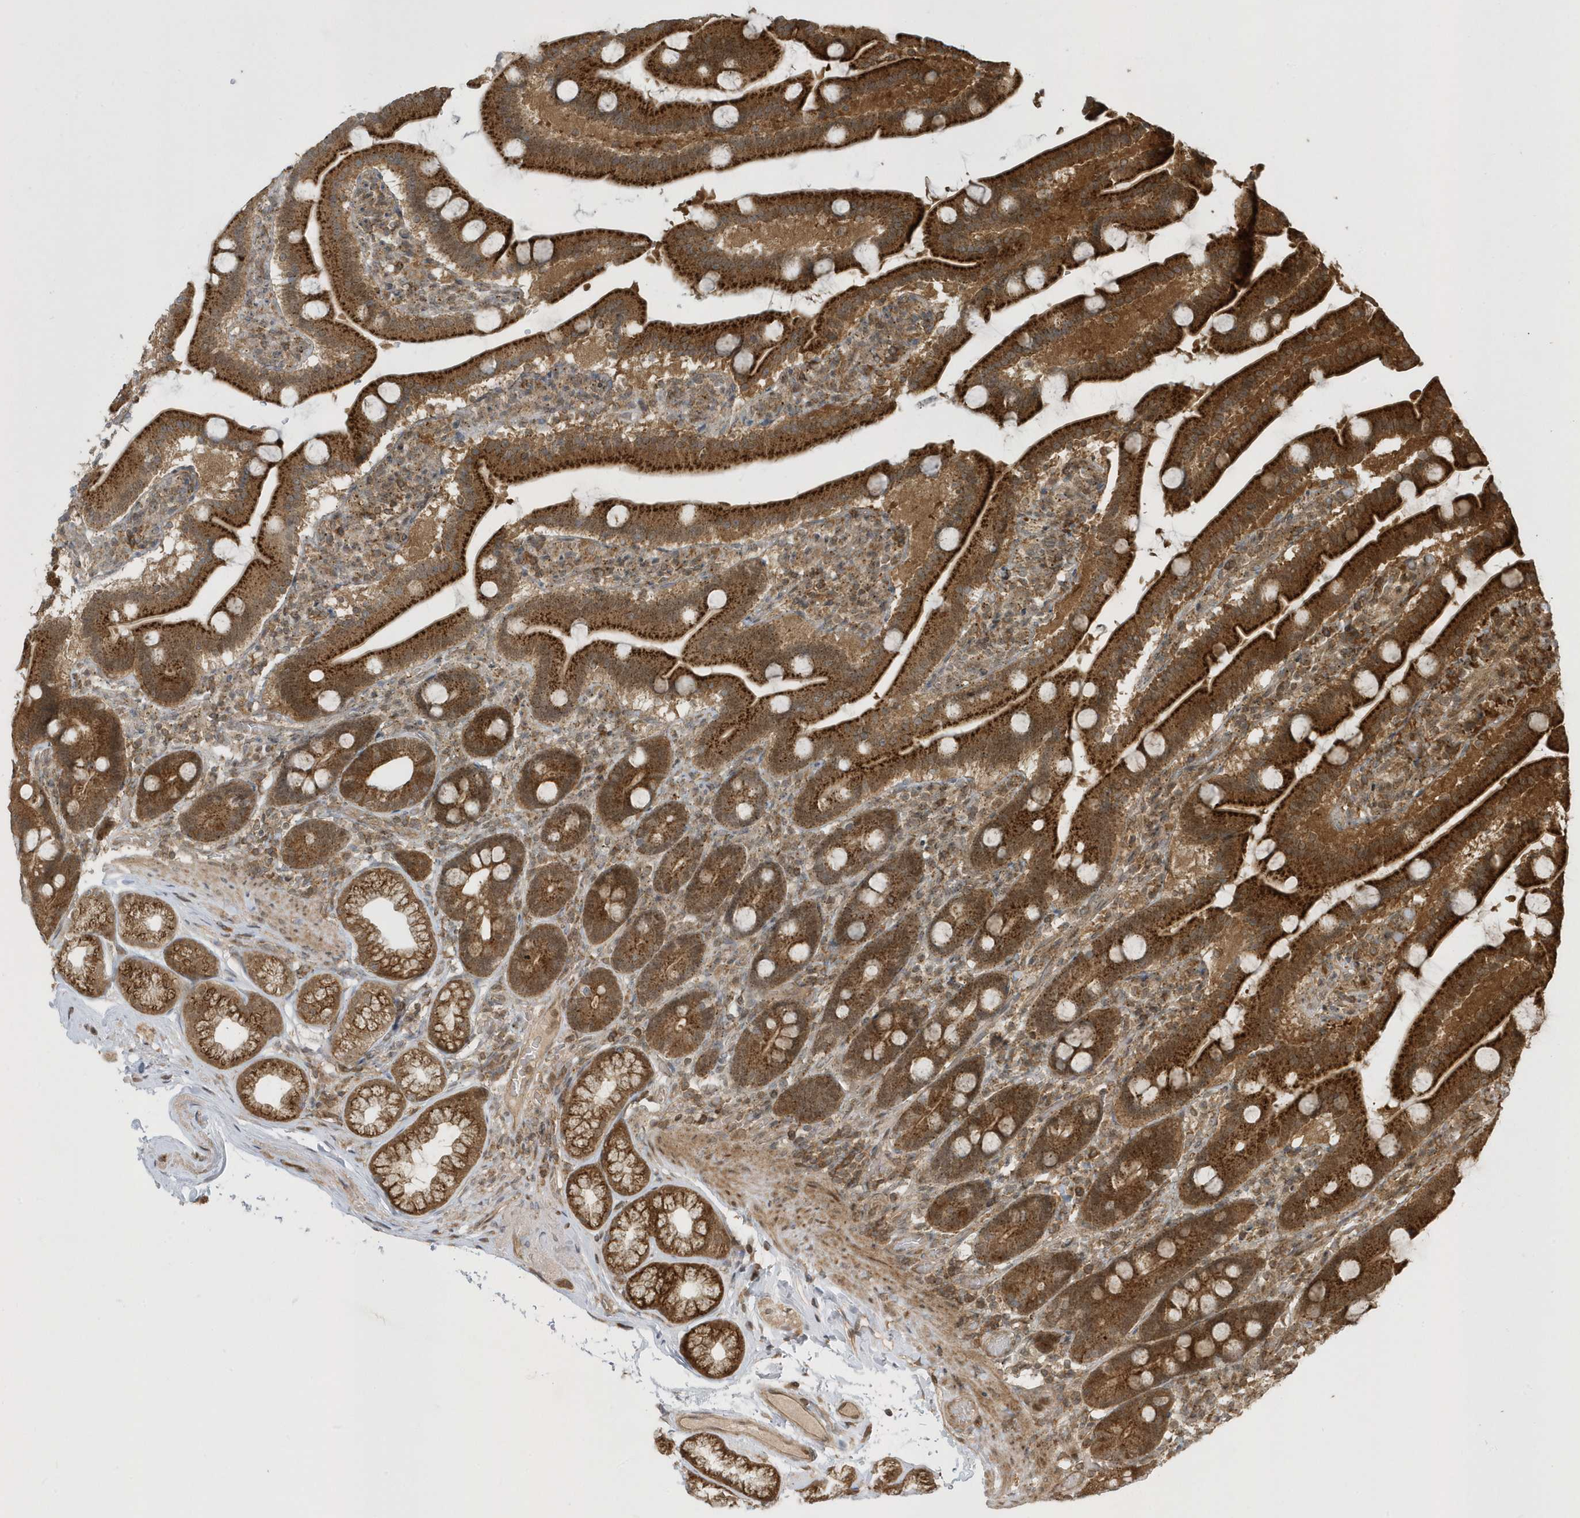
{"staining": {"intensity": "strong", "quantity": ">75%", "location": "cytoplasmic/membranous"}, "tissue": "duodenum", "cell_type": "Glandular cells", "image_type": "normal", "snomed": [{"axis": "morphology", "description": "Normal tissue, NOS"}, {"axis": "topography", "description": "Duodenum"}], "caption": "The image exhibits staining of benign duodenum, revealing strong cytoplasmic/membranous protein staining (brown color) within glandular cells. (brown staining indicates protein expression, while blue staining denotes nuclei).", "gene": "STAMBP", "patient": {"sex": "male", "age": 55}}